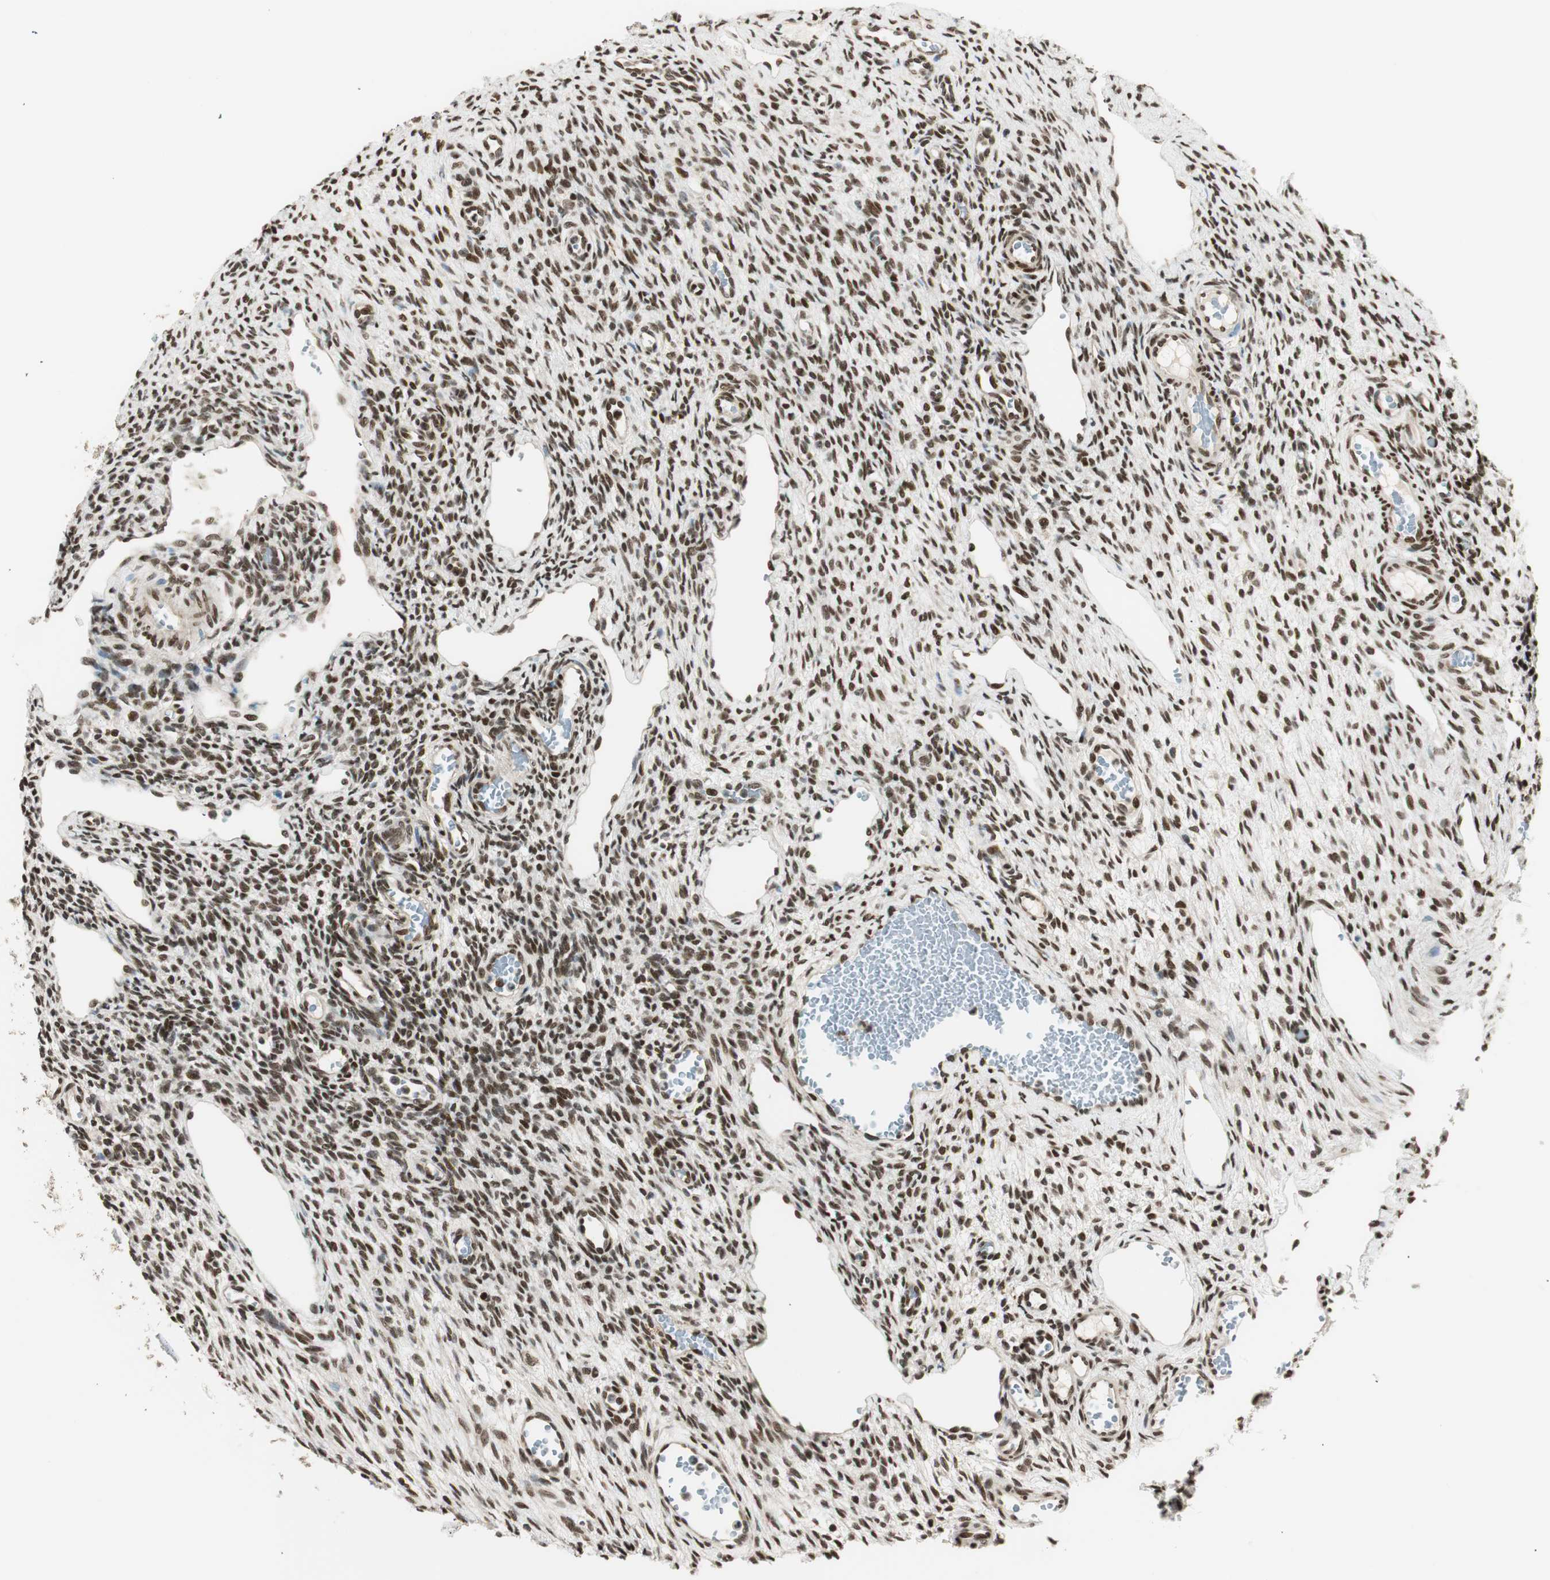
{"staining": {"intensity": "moderate", "quantity": ">75%", "location": "nuclear"}, "tissue": "ovary", "cell_type": "Ovarian stroma cells", "image_type": "normal", "snomed": [{"axis": "morphology", "description": "Normal tissue, NOS"}, {"axis": "topography", "description": "Ovary"}], "caption": "A micrograph of human ovary stained for a protein reveals moderate nuclear brown staining in ovarian stroma cells.", "gene": "RING1", "patient": {"sex": "female", "age": 33}}